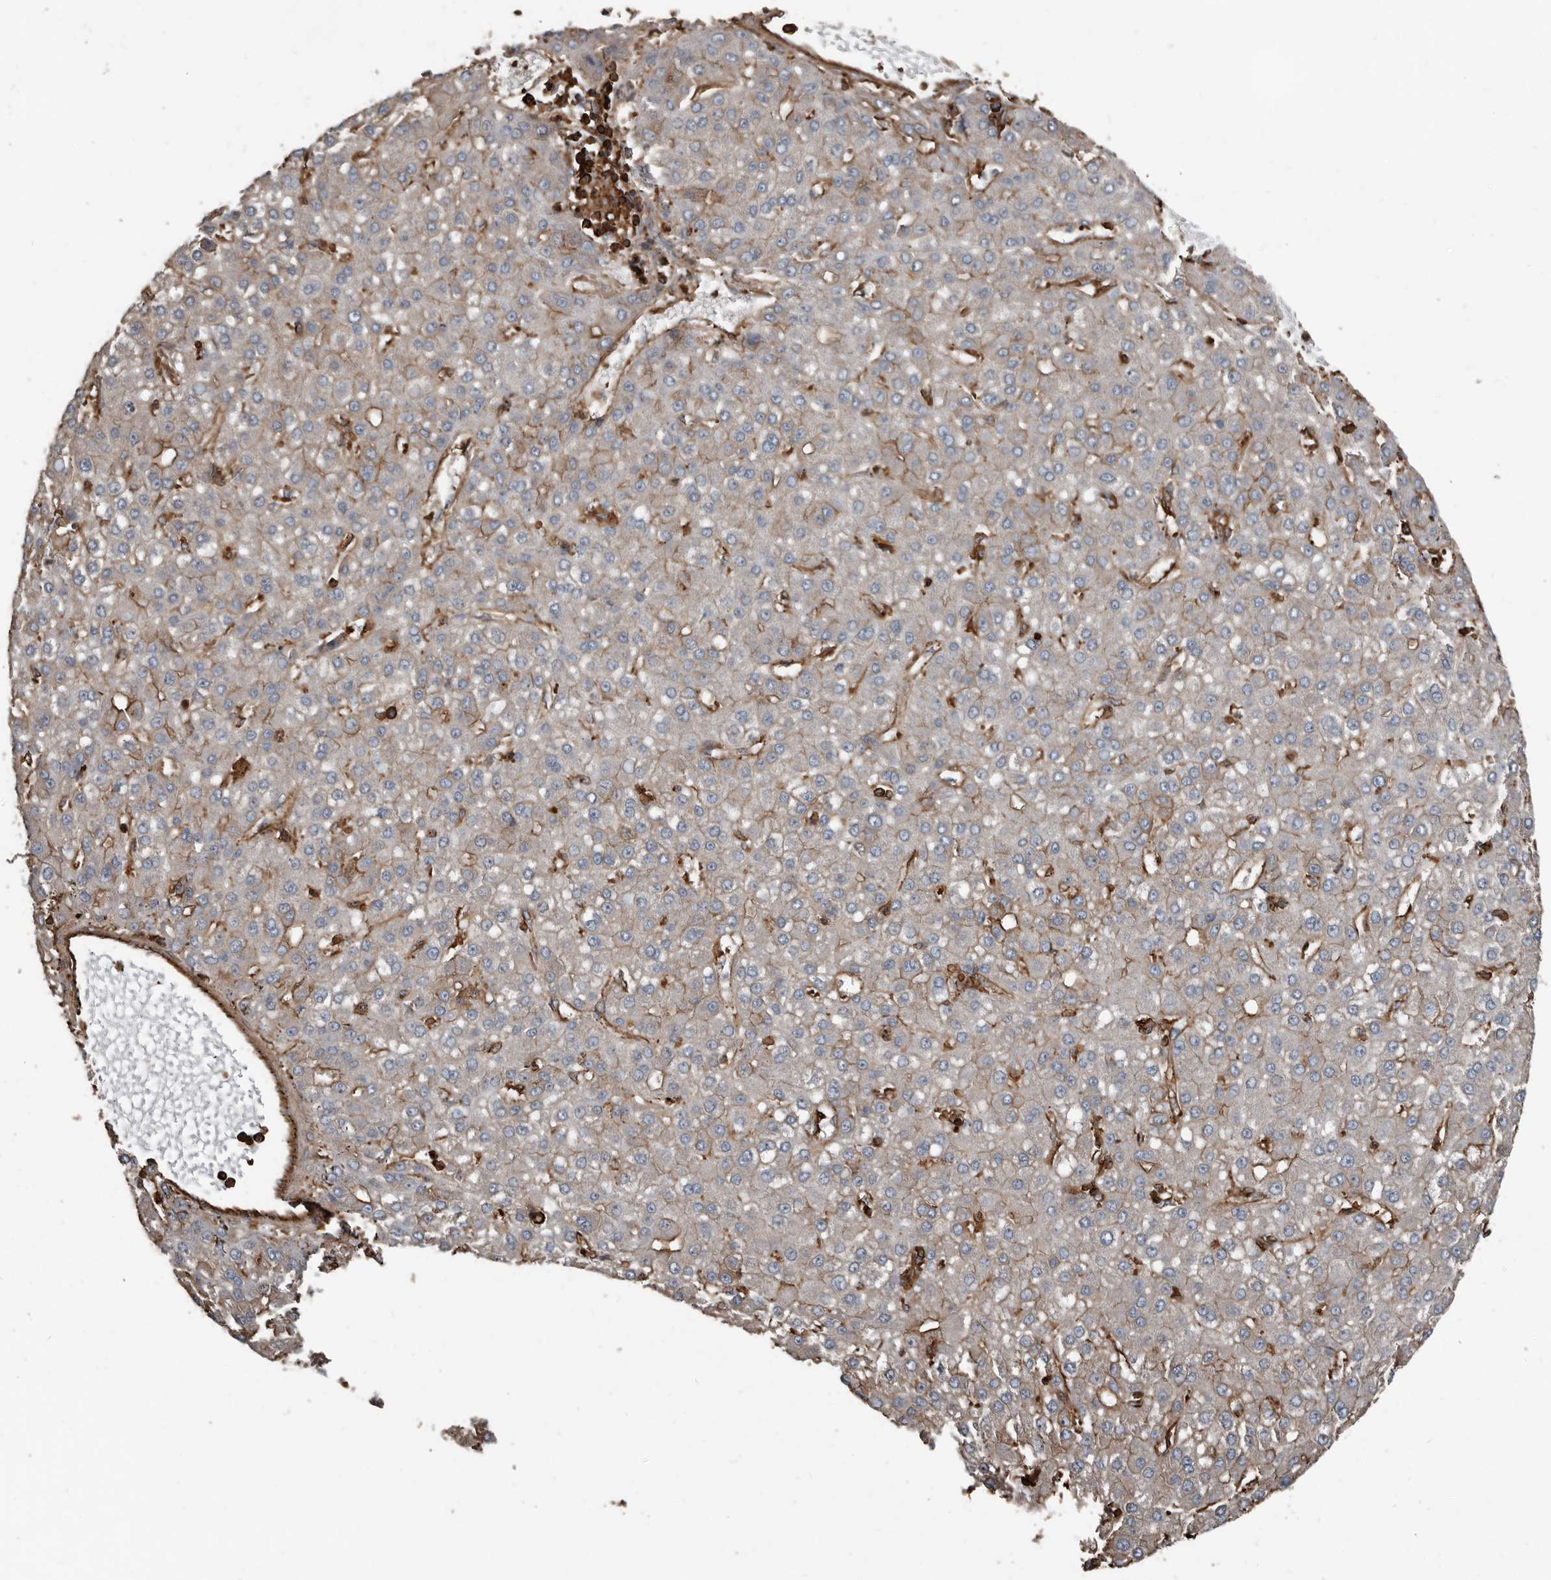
{"staining": {"intensity": "moderate", "quantity": "<25%", "location": "cytoplasmic/membranous"}, "tissue": "liver cancer", "cell_type": "Tumor cells", "image_type": "cancer", "snomed": [{"axis": "morphology", "description": "Carcinoma, Hepatocellular, NOS"}, {"axis": "topography", "description": "Liver"}], "caption": "The immunohistochemical stain highlights moderate cytoplasmic/membranous staining in tumor cells of liver hepatocellular carcinoma tissue. (Brightfield microscopy of DAB IHC at high magnification).", "gene": "DENND6B", "patient": {"sex": "male", "age": 67}}